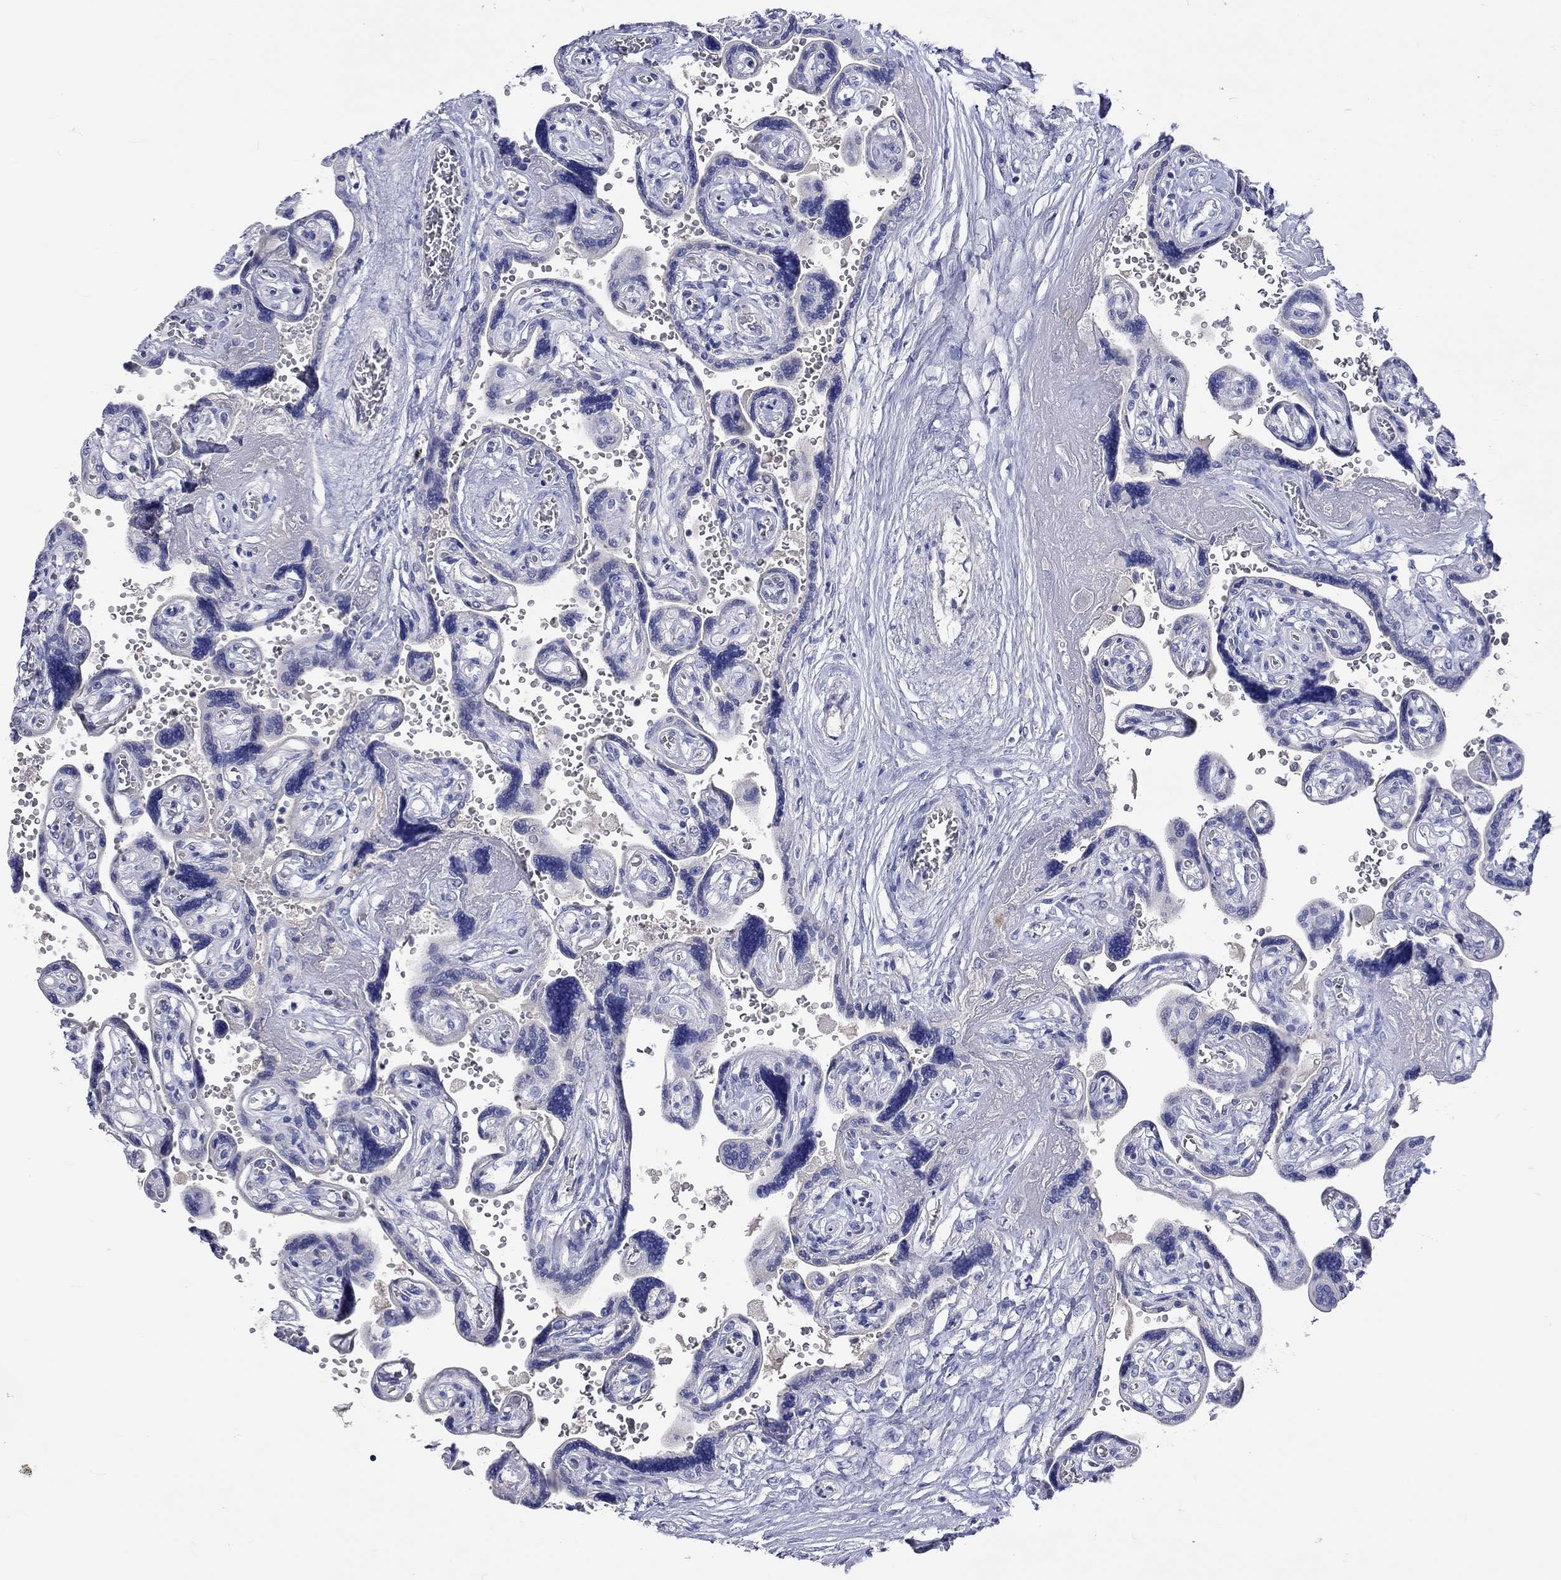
{"staining": {"intensity": "negative", "quantity": "none", "location": "none"}, "tissue": "placenta", "cell_type": "Decidual cells", "image_type": "normal", "snomed": [{"axis": "morphology", "description": "Normal tissue, NOS"}, {"axis": "topography", "description": "Placenta"}], "caption": "Immunohistochemical staining of benign human placenta shows no significant staining in decidual cells.", "gene": "LRFN4", "patient": {"sex": "female", "age": 32}}